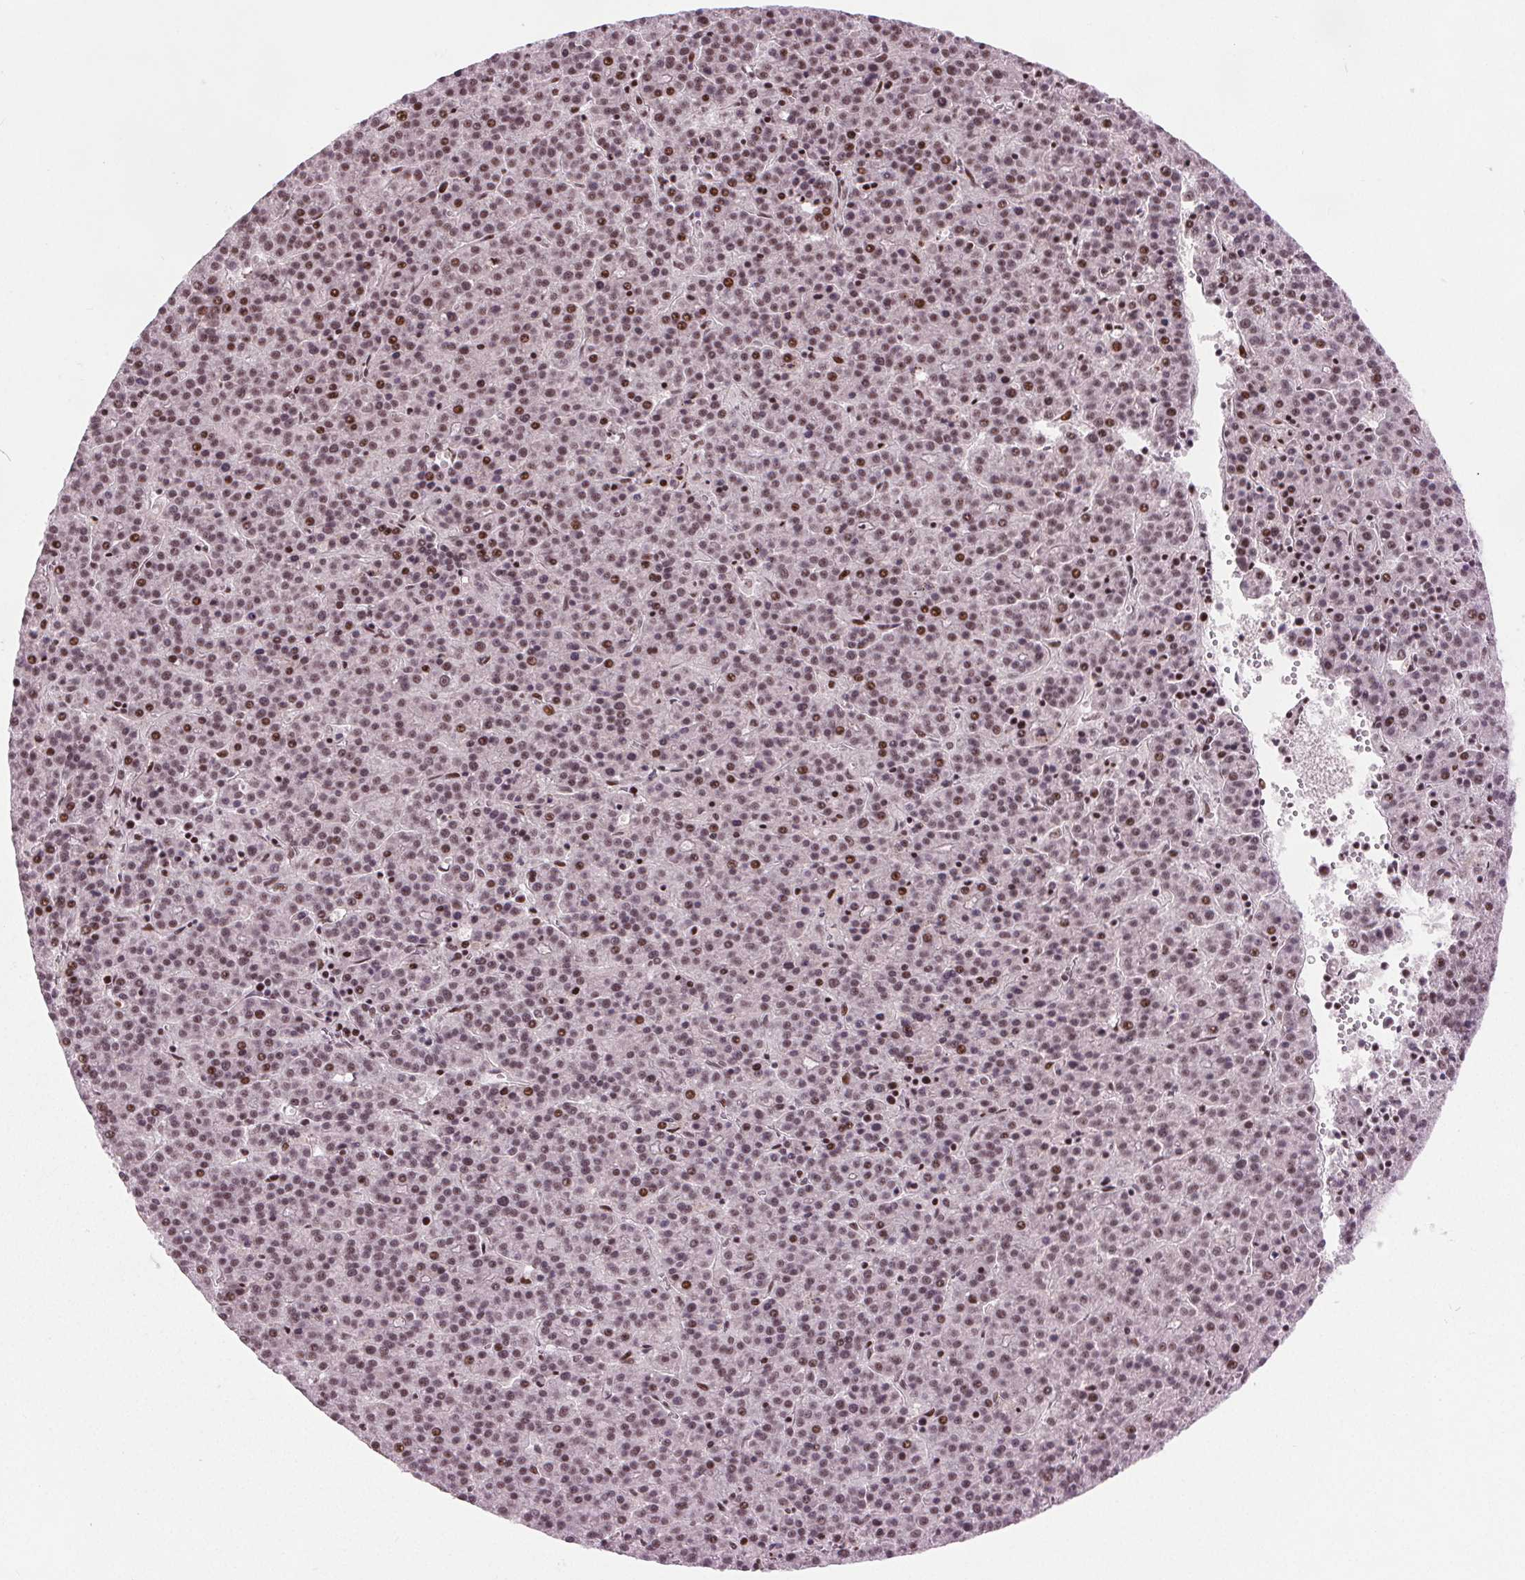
{"staining": {"intensity": "moderate", "quantity": ">75%", "location": "nuclear"}, "tissue": "liver cancer", "cell_type": "Tumor cells", "image_type": "cancer", "snomed": [{"axis": "morphology", "description": "Carcinoma, Hepatocellular, NOS"}, {"axis": "topography", "description": "Liver"}], "caption": "Protein expression analysis of hepatocellular carcinoma (liver) displays moderate nuclear expression in approximately >75% of tumor cells.", "gene": "TTC34", "patient": {"sex": "female", "age": 58}}